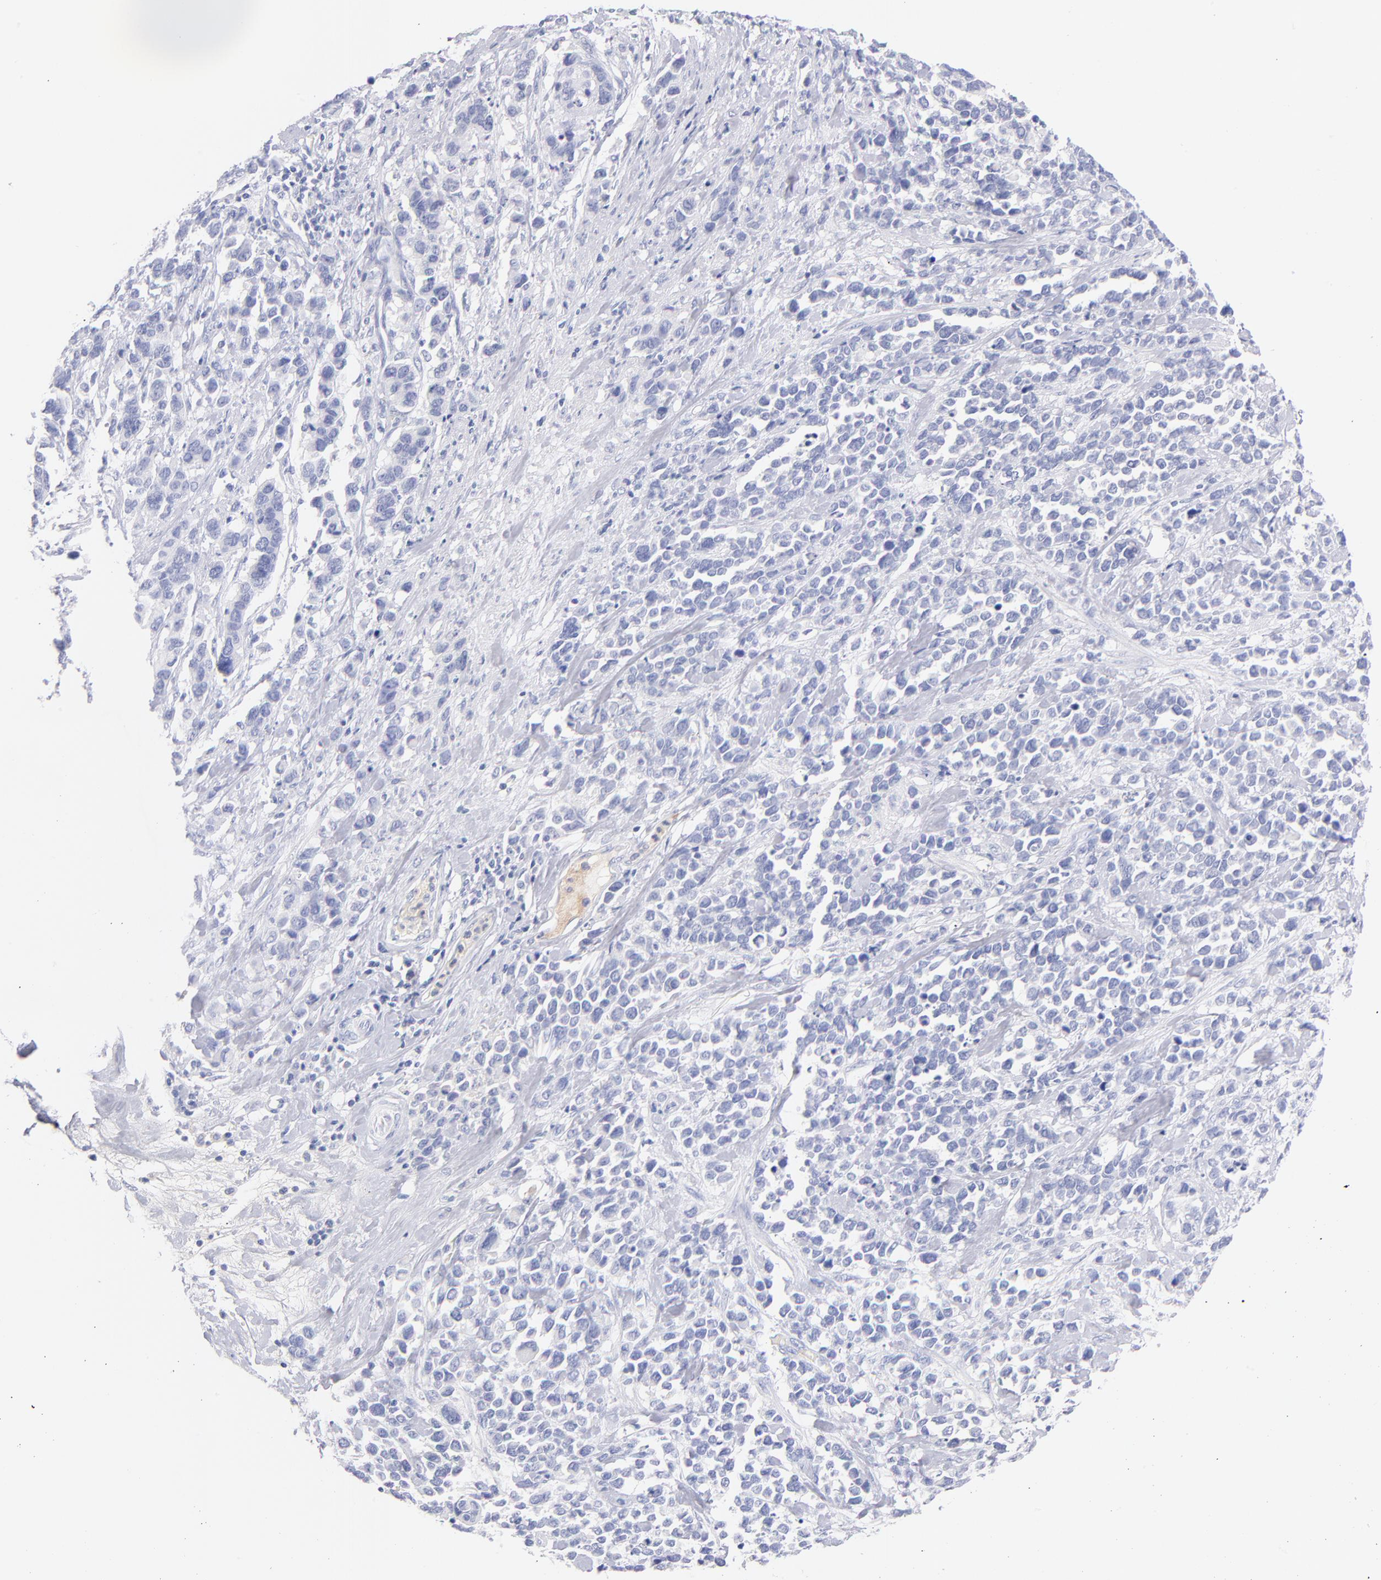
{"staining": {"intensity": "negative", "quantity": "none", "location": "none"}, "tissue": "stomach cancer", "cell_type": "Tumor cells", "image_type": "cancer", "snomed": [{"axis": "morphology", "description": "Adenocarcinoma, NOS"}, {"axis": "topography", "description": "Stomach, upper"}], "caption": "A high-resolution photomicrograph shows immunohistochemistry (IHC) staining of stomach adenocarcinoma, which exhibits no significant staining in tumor cells.", "gene": "HP", "patient": {"sex": "male", "age": 71}}